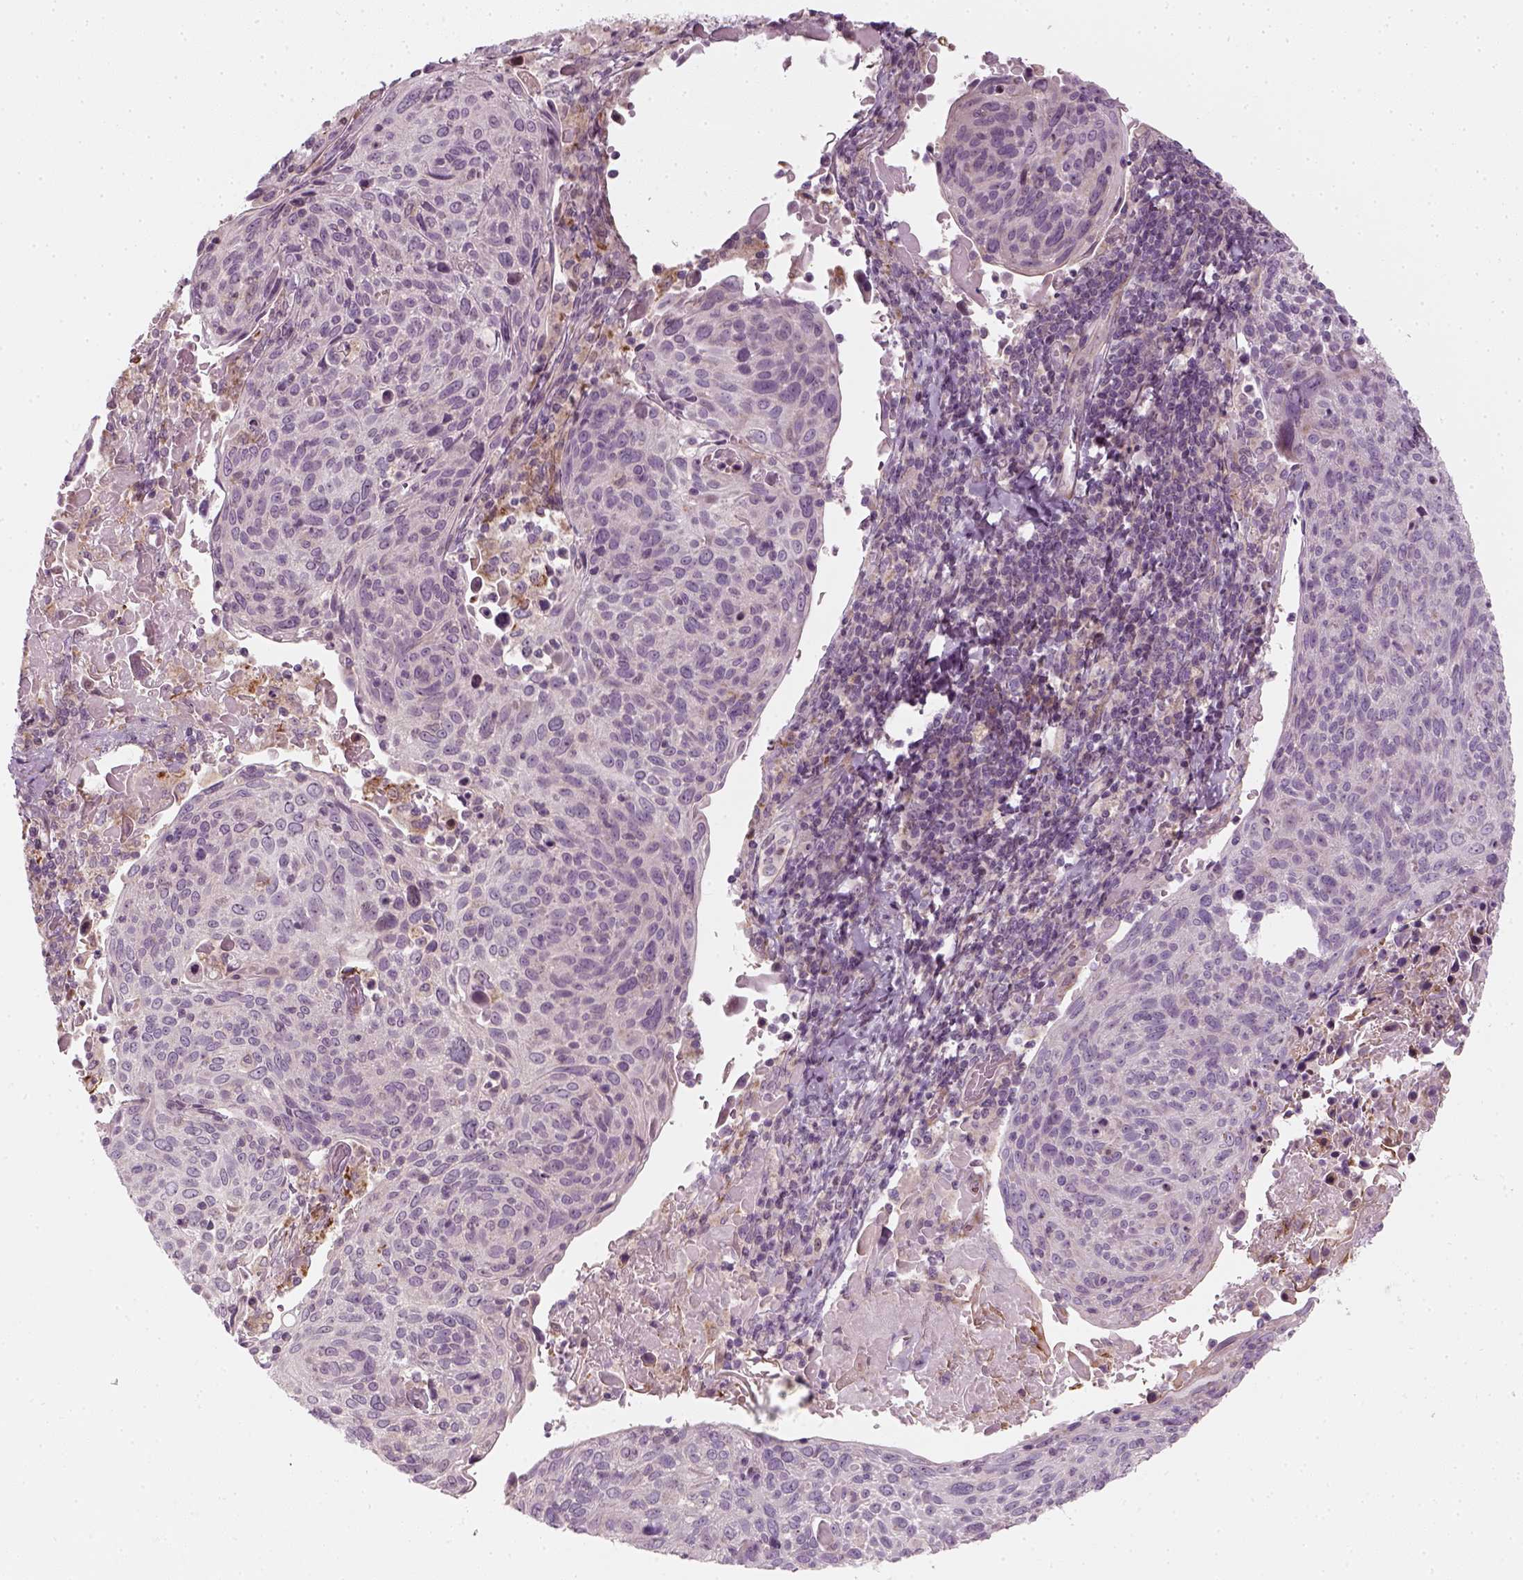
{"staining": {"intensity": "negative", "quantity": "none", "location": "none"}, "tissue": "cervical cancer", "cell_type": "Tumor cells", "image_type": "cancer", "snomed": [{"axis": "morphology", "description": "Squamous cell carcinoma, NOS"}, {"axis": "topography", "description": "Cervix"}], "caption": "Immunohistochemistry (IHC) micrograph of neoplastic tissue: human cervical cancer (squamous cell carcinoma) stained with DAB exhibits no significant protein positivity in tumor cells.", "gene": "DNASE1L1", "patient": {"sex": "female", "age": 61}}